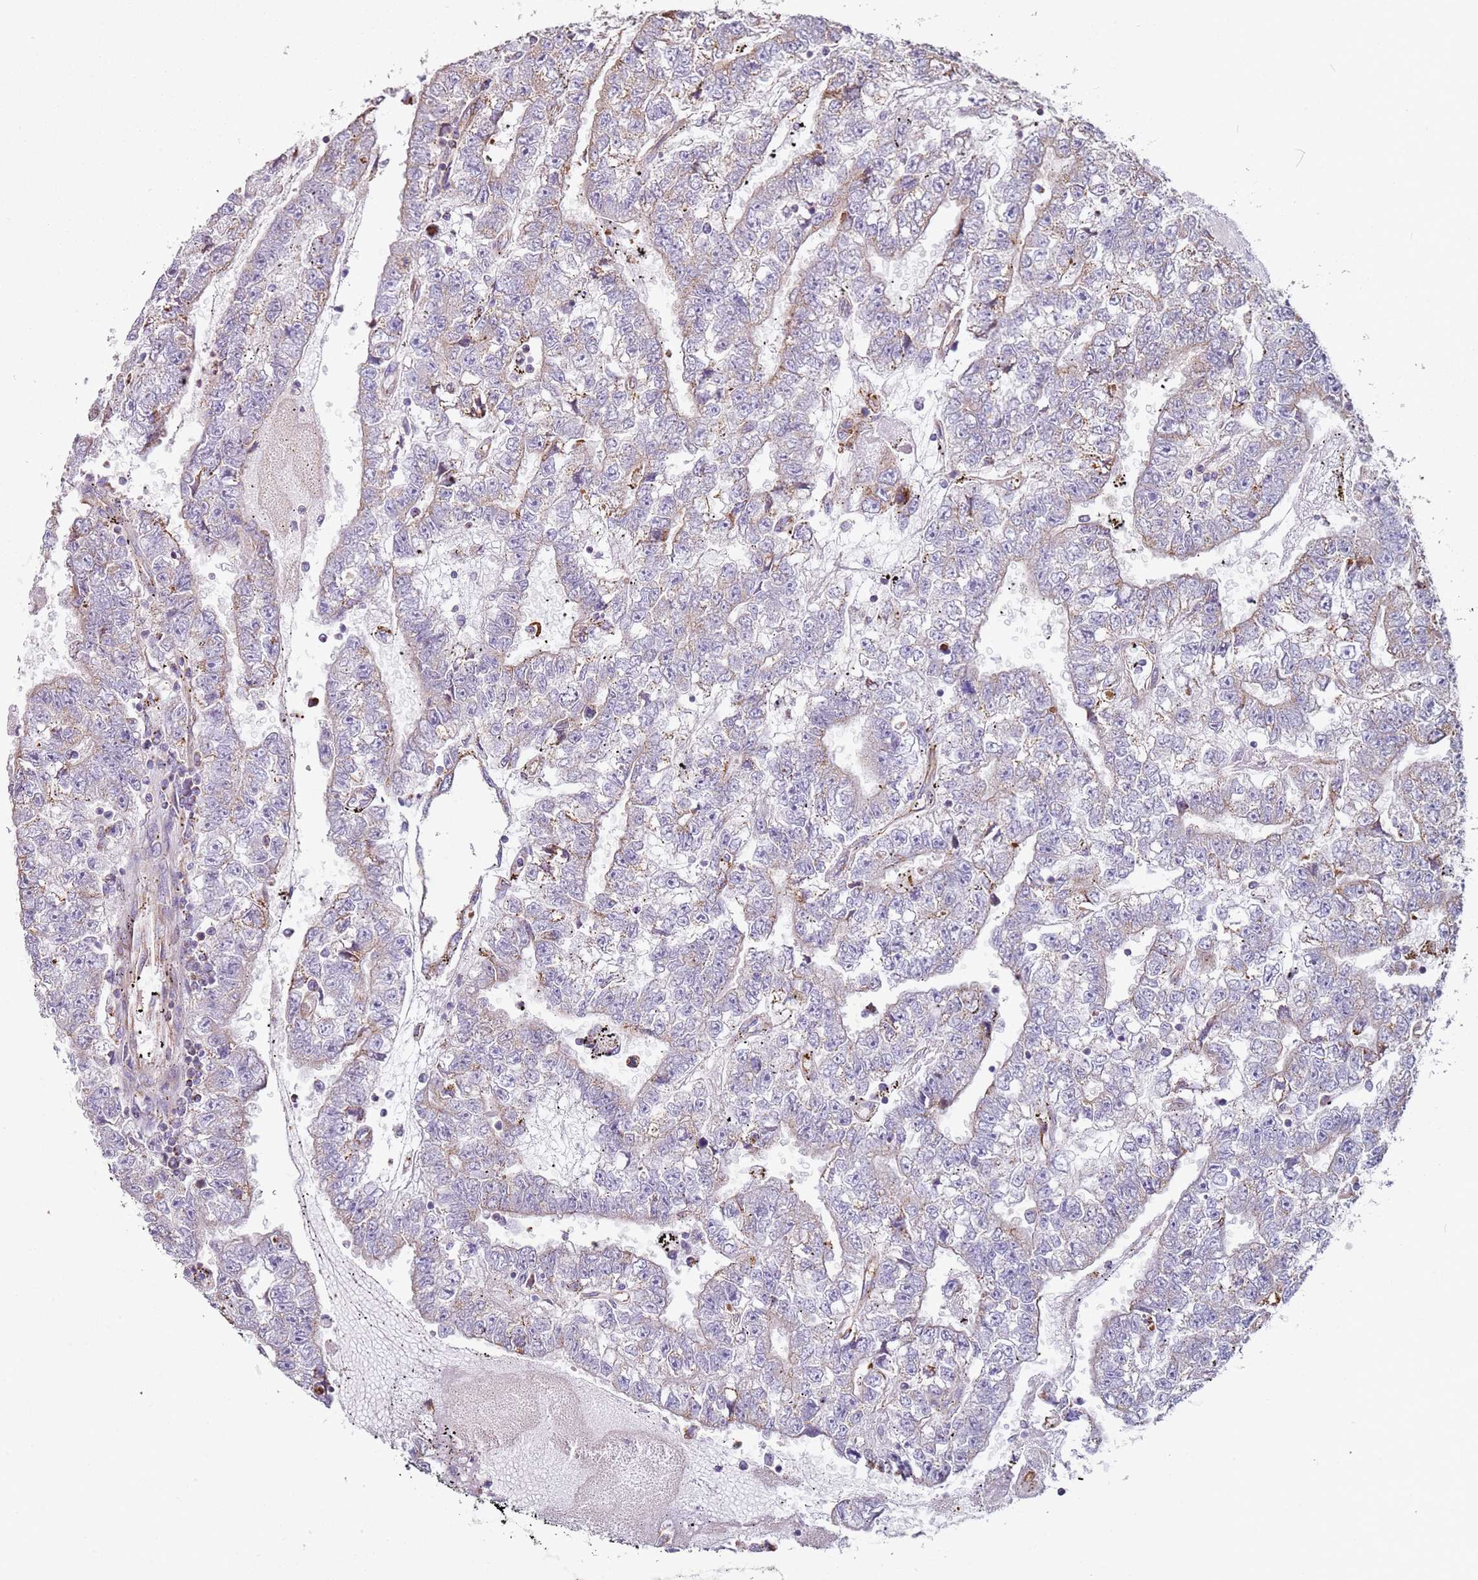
{"staining": {"intensity": "negative", "quantity": "none", "location": "none"}, "tissue": "testis cancer", "cell_type": "Tumor cells", "image_type": "cancer", "snomed": [{"axis": "morphology", "description": "Carcinoma, Embryonal, NOS"}, {"axis": "topography", "description": "Testis"}], "caption": "Testis cancer (embryonal carcinoma) was stained to show a protein in brown. There is no significant positivity in tumor cells. Brightfield microscopy of IHC stained with DAB (brown) and hematoxylin (blue), captured at high magnification.", "gene": "ALS2", "patient": {"sex": "male", "age": 25}}